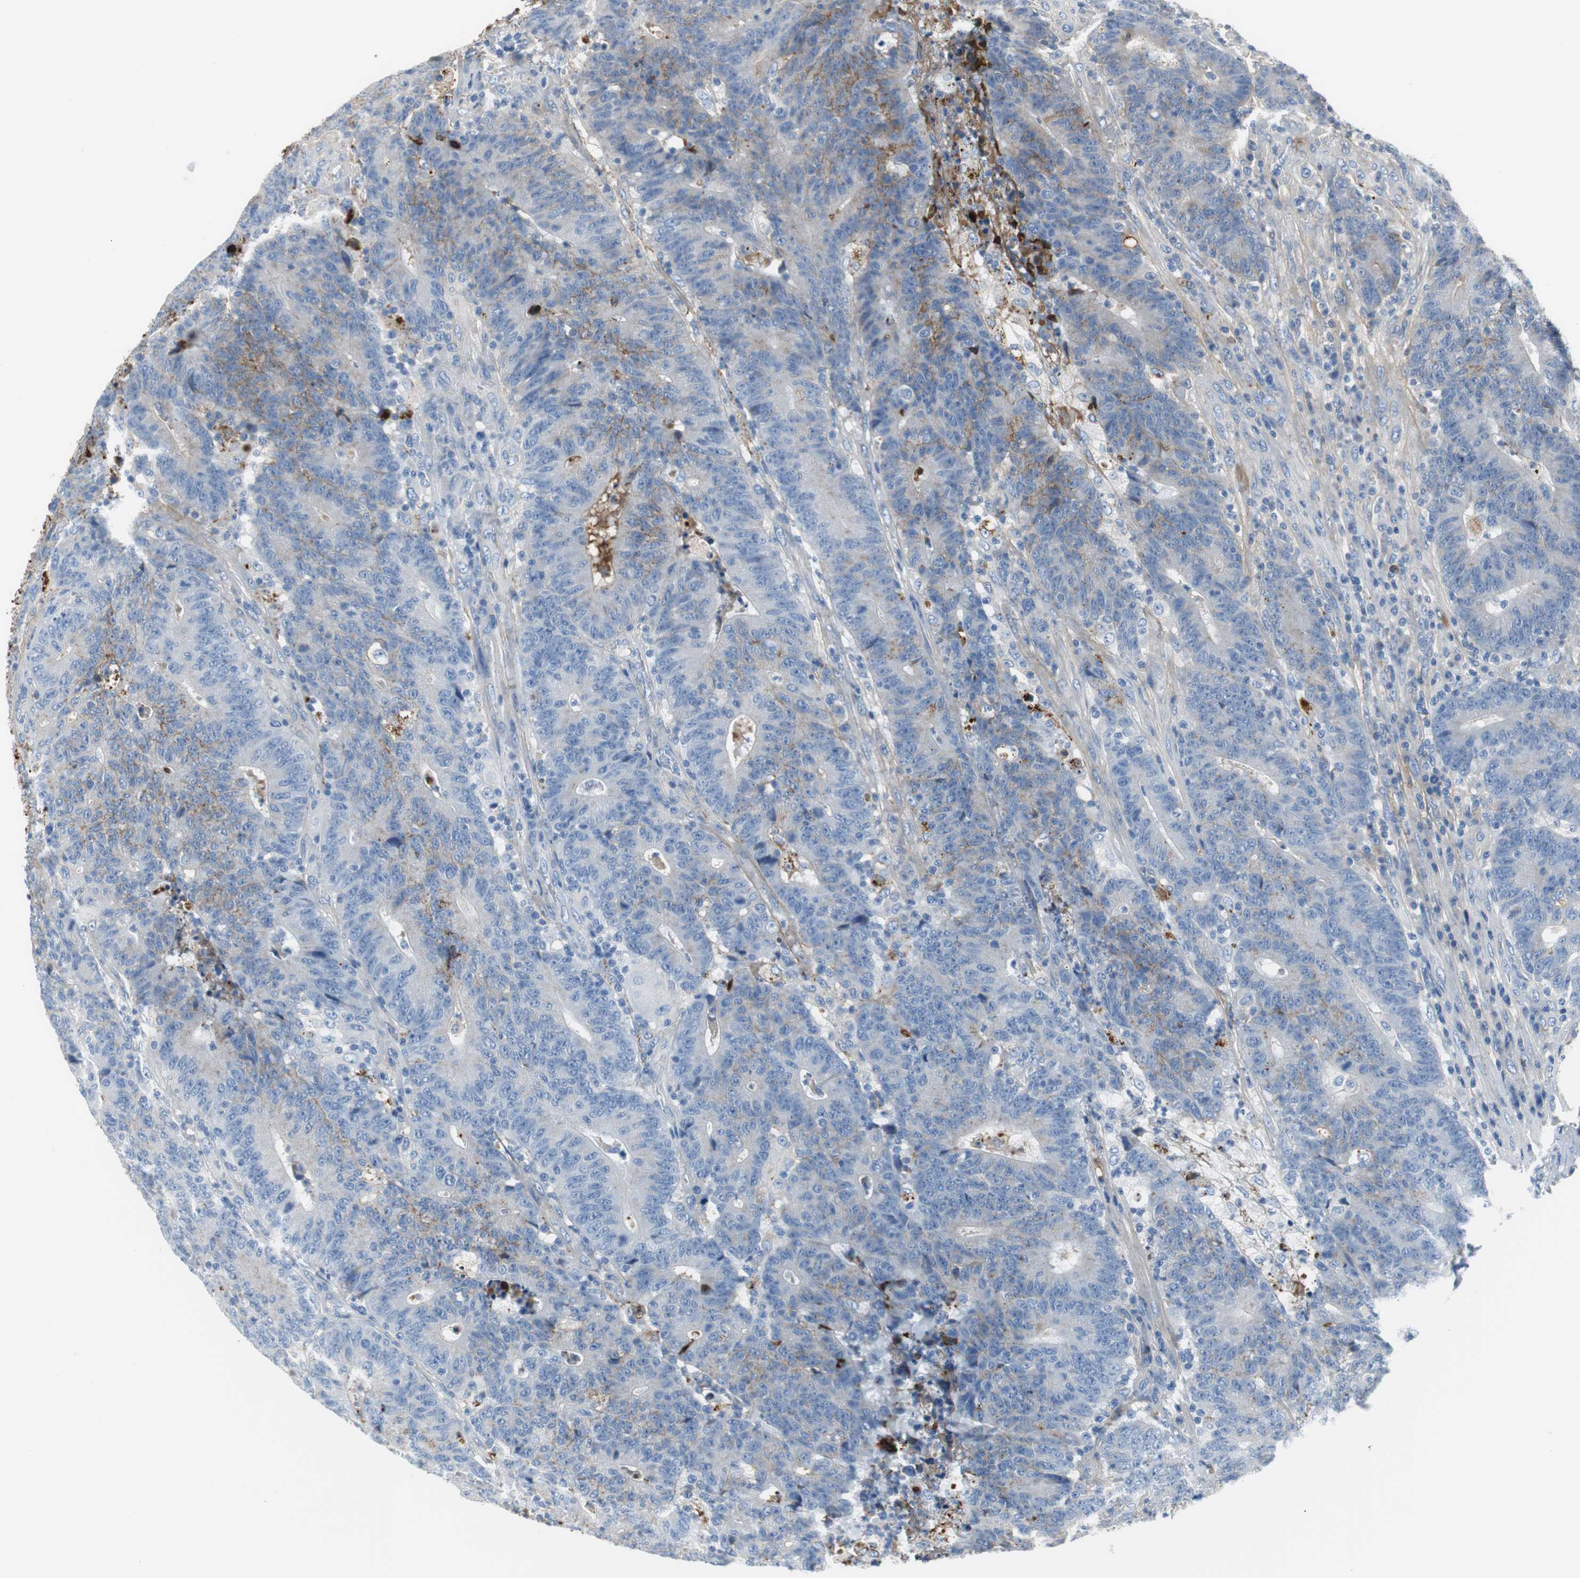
{"staining": {"intensity": "weak", "quantity": "<25%", "location": "cytoplasmic/membranous"}, "tissue": "colorectal cancer", "cell_type": "Tumor cells", "image_type": "cancer", "snomed": [{"axis": "morphology", "description": "Normal tissue, NOS"}, {"axis": "morphology", "description": "Adenocarcinoma, NOS"}, {"axis": "topography", "description": "Colon"}], "caption": "This histopathology image is of colorectal cancer (adenocarcinoma) stained with immunohistochemistry to label a protein in brown with the nuclei are counter-stained blue. There is no positivity in tumor cells.", "gene": "APCS", "patient": {"sex": "female", "age": 75}}